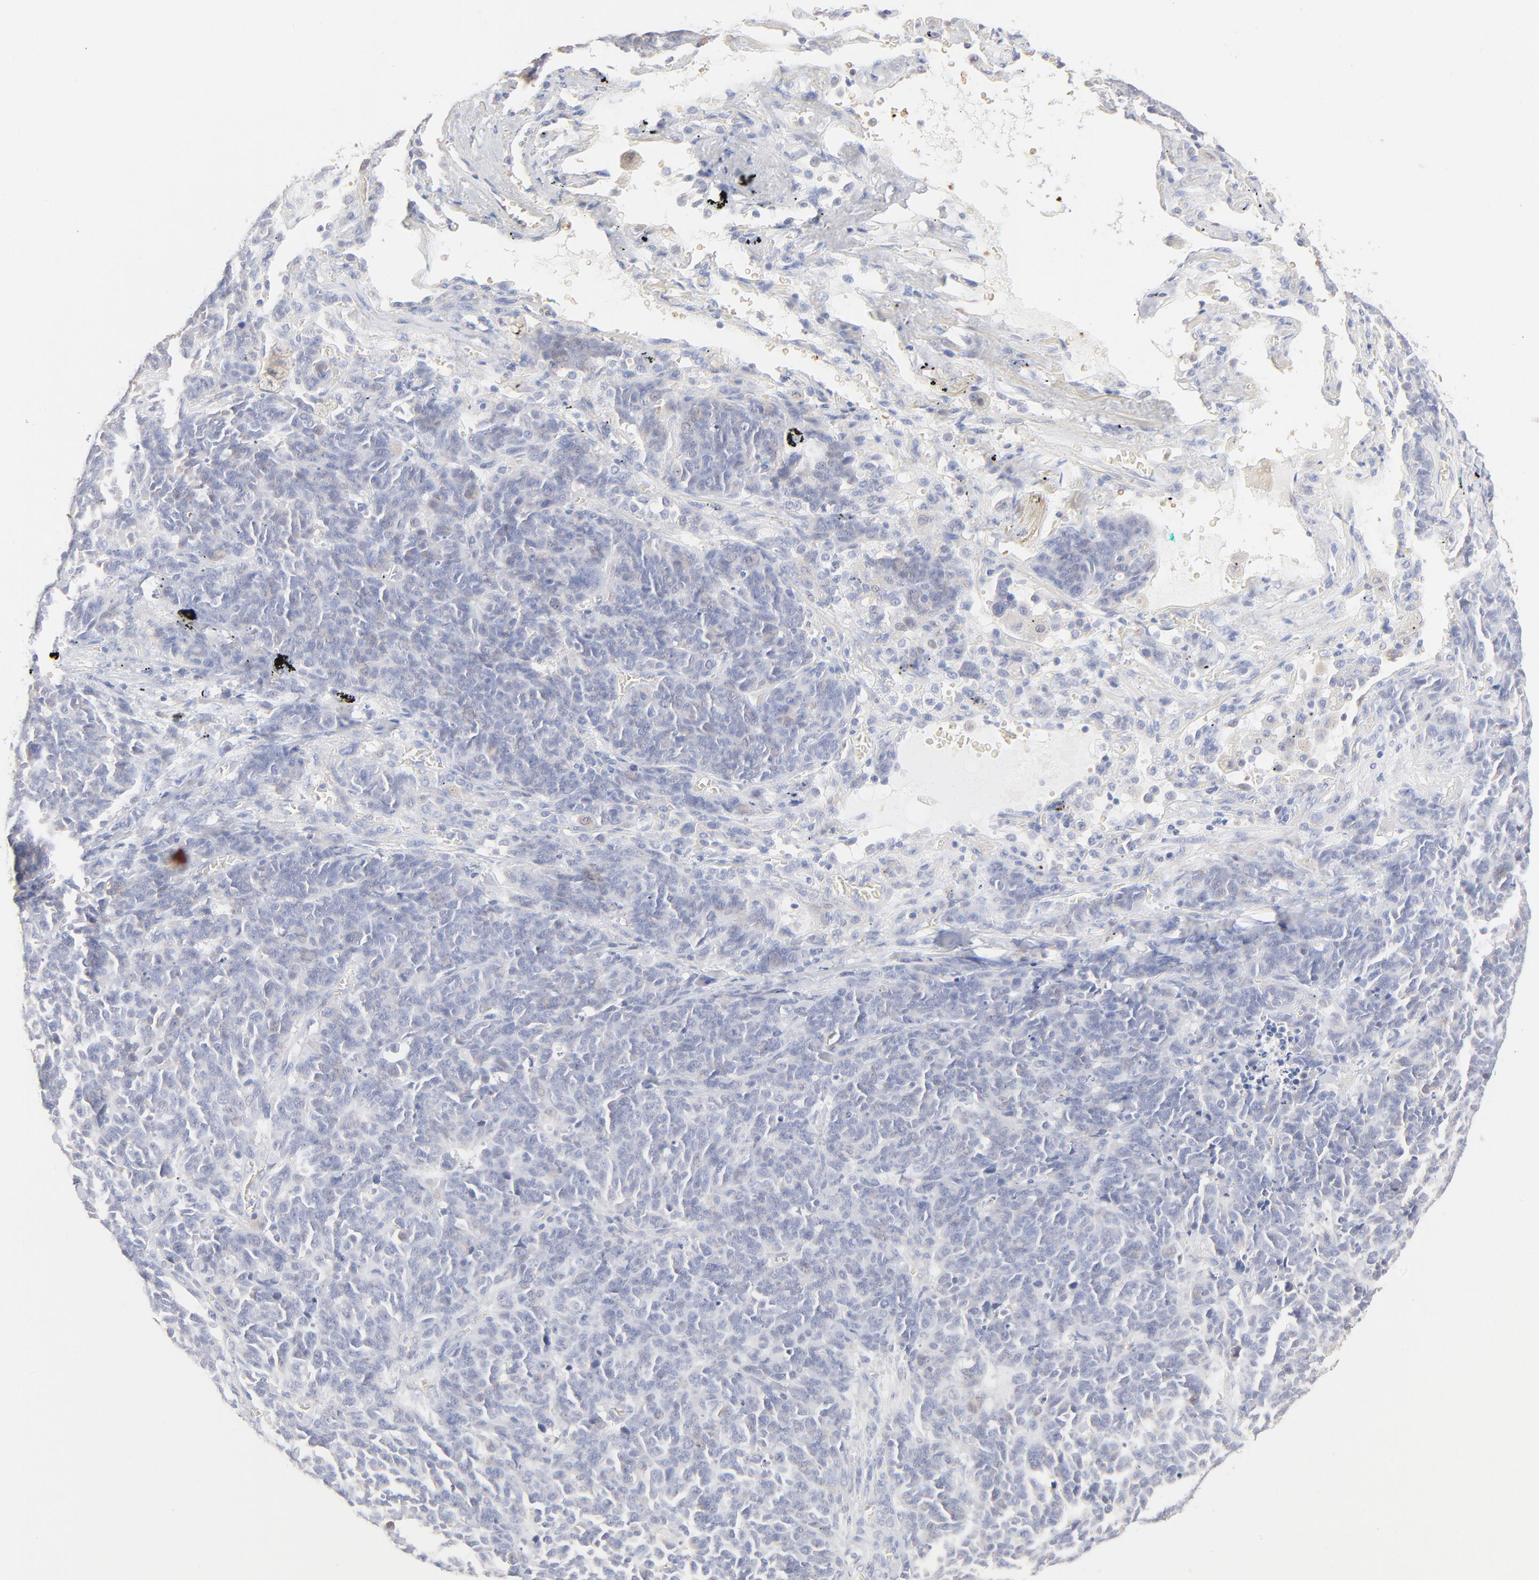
{"staining": {"intensity": "negative", "quantity": "none", "location": "none"}, "tissue": "lung cancer", "cell_type": "Tumor cells", "image_type": "cancer", "snomed": [{"axis": "morphology", "description": "Neoplasm, malignant, NOS"}, {"axis": "topography", "description": "Lung"}], "caption": "IHC of lung cancer (neoplasm (malignant)) exhibits no positivity in tumor cells.", "gene": "SPTB", "patient": {"sex": "female", "age": 58}}